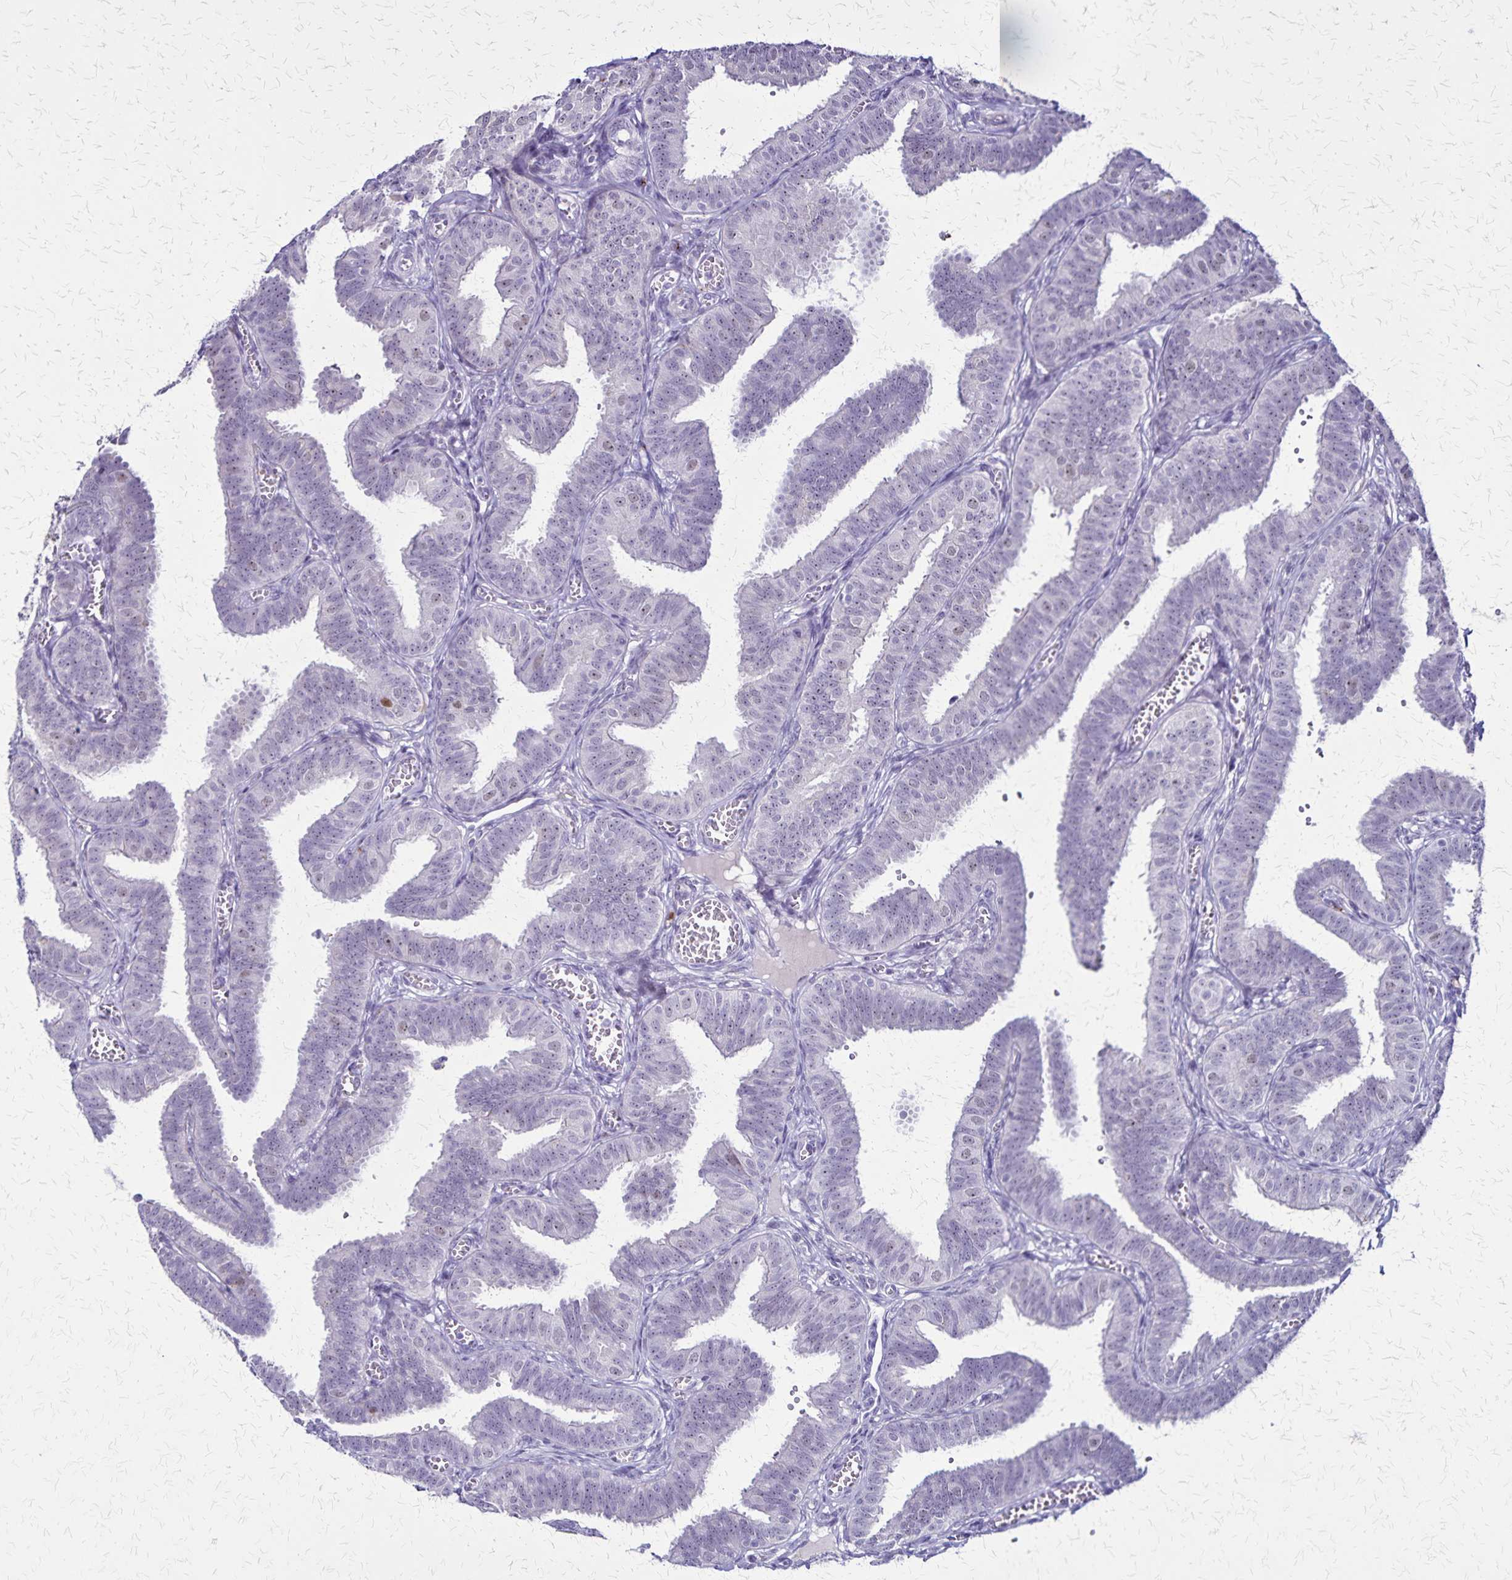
{"staining": {"intensity": "negative", "quantity": "none", "location": "none"}, "tissue": "fallopian tube", "cell_type": "Glandular cells", "image_type": "normal", "snomed": [{"axis": "morphology", "description": "Normal tissue, NOS"}, {"axis": "topography", "description": "Fallopian tube"}], "caption": "Fallopian tube was stained to show a protein in brown. There is no significant positivity in glandular cells. (Immunohistochemistry, brightfield microscopy, high magnification).", "gene": "OR51B5", "patient": {"sex": "female", "age": 25}}